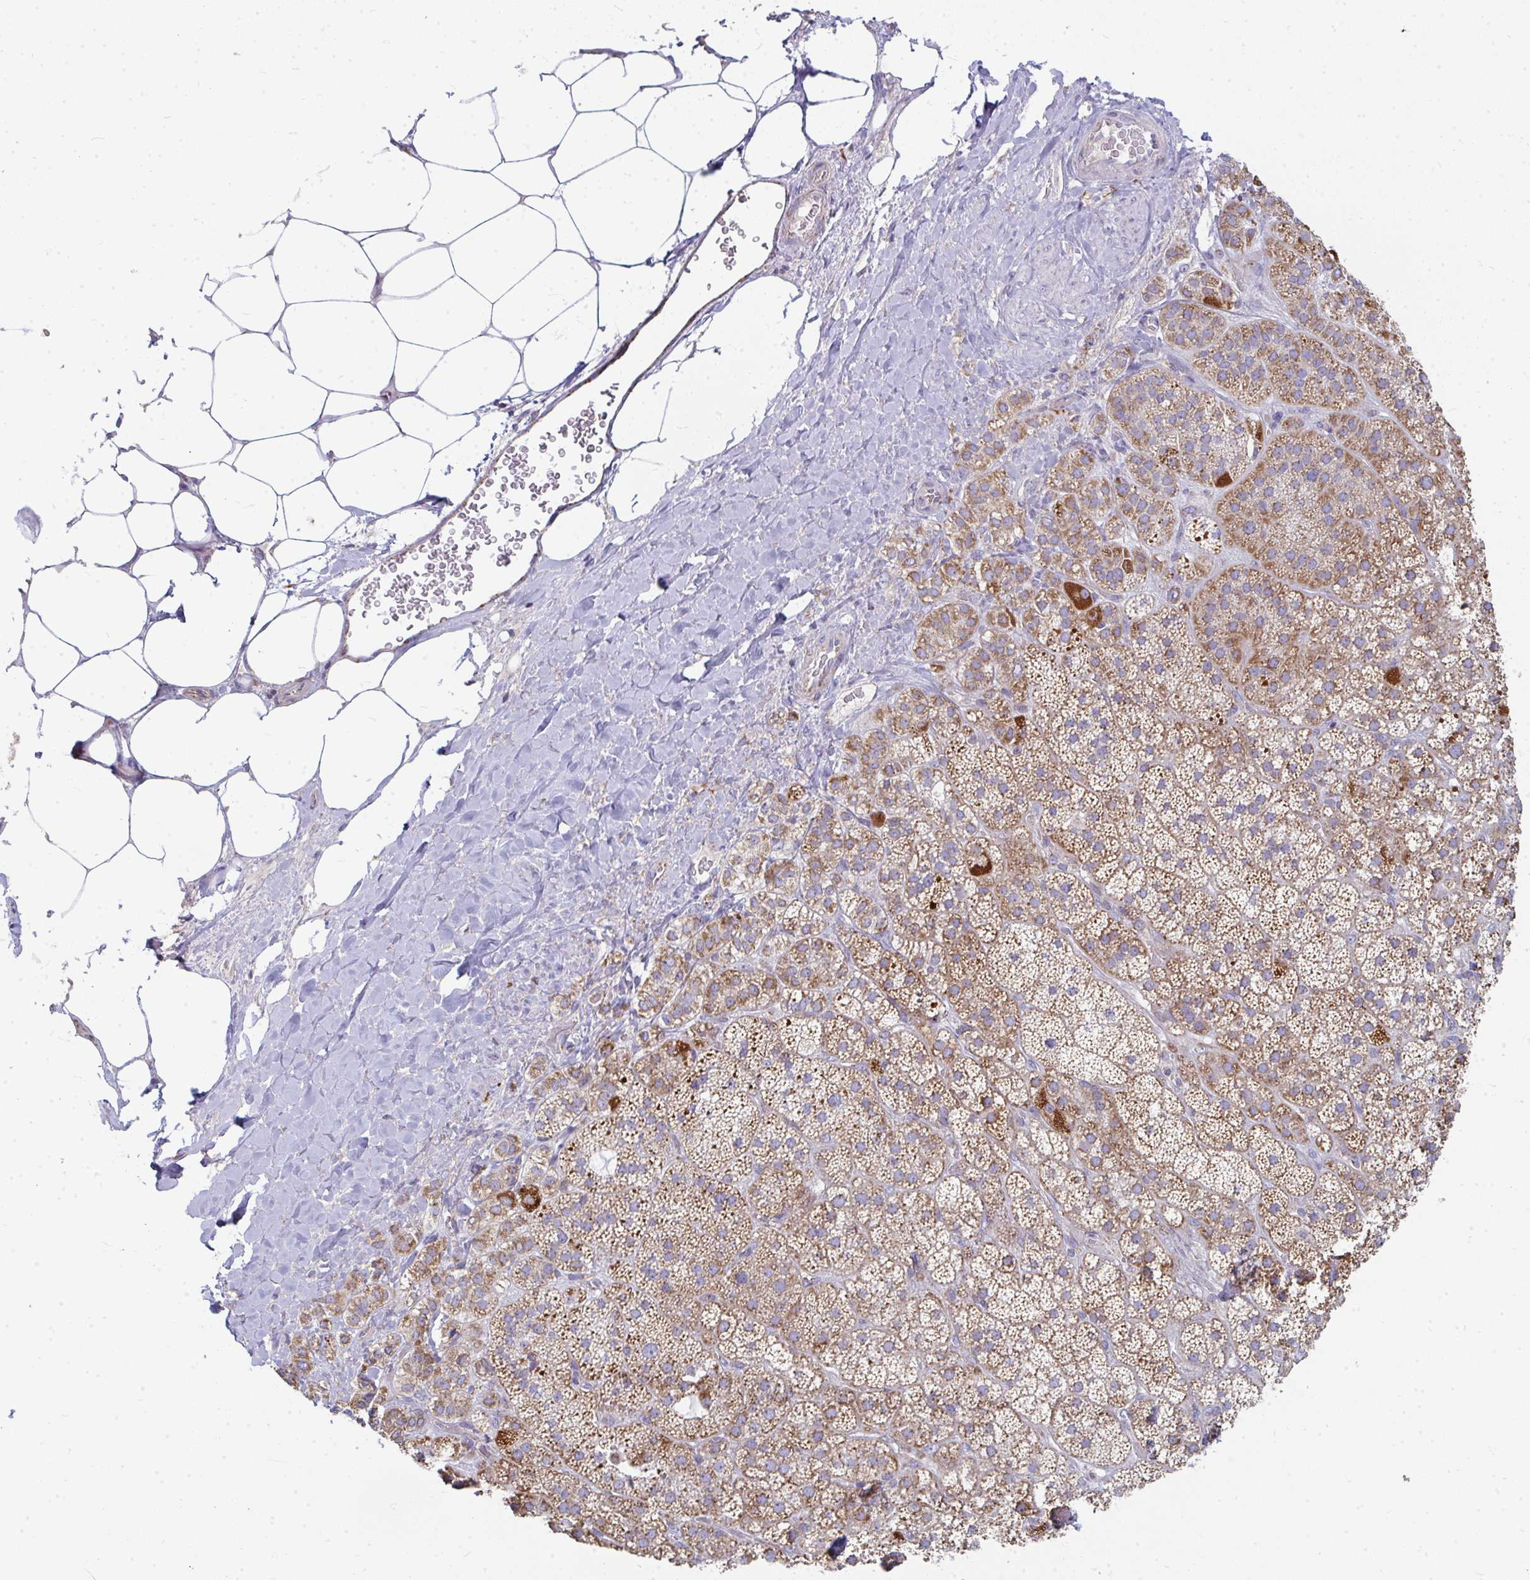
{"staining": {"intensity": "moderate", "quantity": ">75%", "location": "cytoplasmic/membranous"}, "tissue": "adrenal gland", "cell_type": "Glandular cells", "image_type": "normal", "snomed": [{"axis": "morphology", "description": "Normal tissue, NOS"}, {"axis": "topography", "description": "Adrenal gland"}], "caption": "Immunohistochemical staining of normal adrenal gland exhibits >75% levels of moderate cytoplasmic/membranous protein expression in about >75% of glandular cells.", "gene": "FAHD1", "patient": {"sex": "male", "age": 57}}